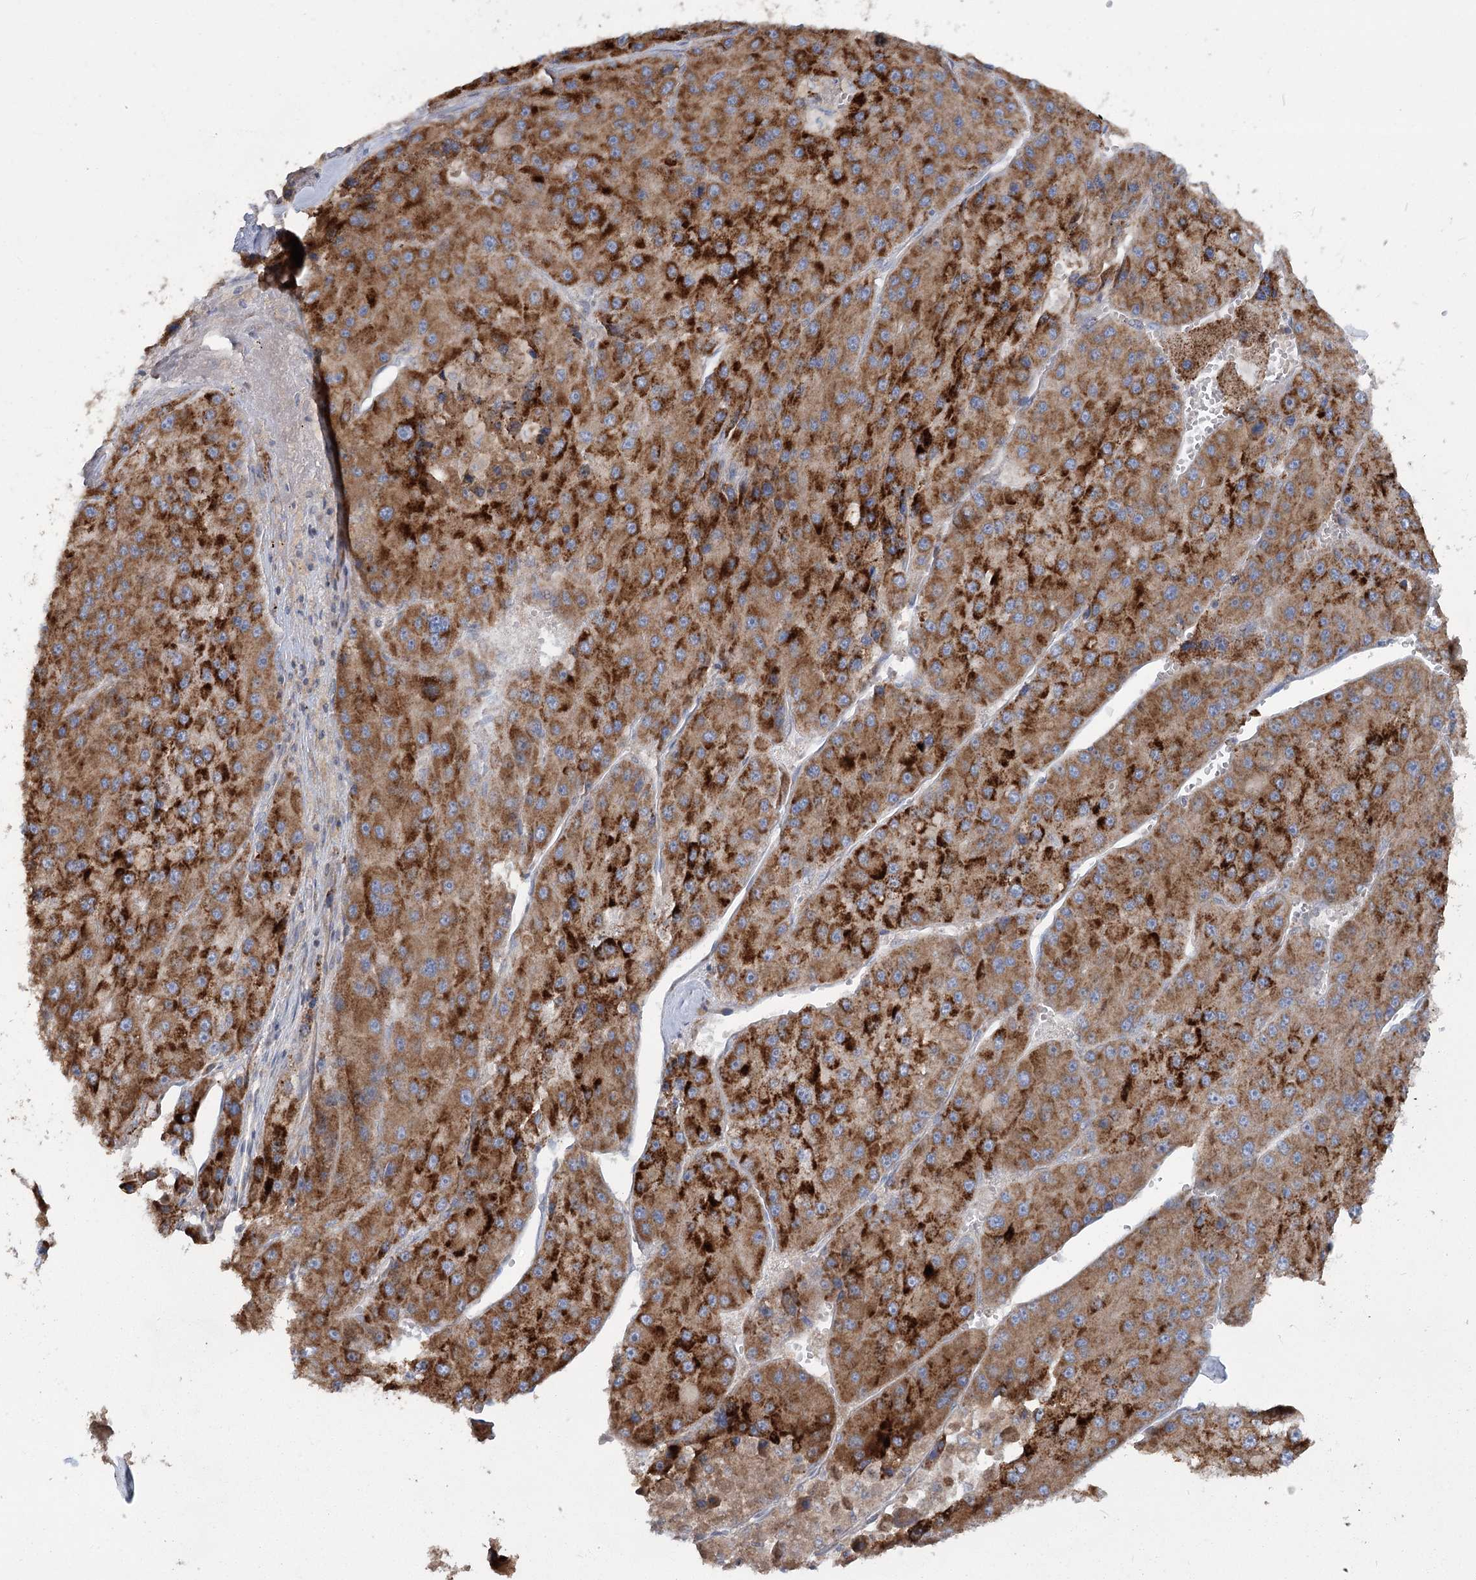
{"staining": {"intensity": "strong", "quantity": ">75%", "location": "cytoplasmic/membranous"}, "tissue": "liver cancer", "cell_type": "Tumor cells", "image_type": "cancer", "snomed": [{"axis": "morphology", "description": "Carcinoma, Hepatocellular, NOS"}, {"axis": "topography", "description": "Liver"}], "caption": "Liver cancer stained with a brown dye reveals strong cytoplasmic/membranous positive staining in about >75% of tumor cells.", "gene": "ACOX2", "patient": {"sex": "female", "age": 73}}